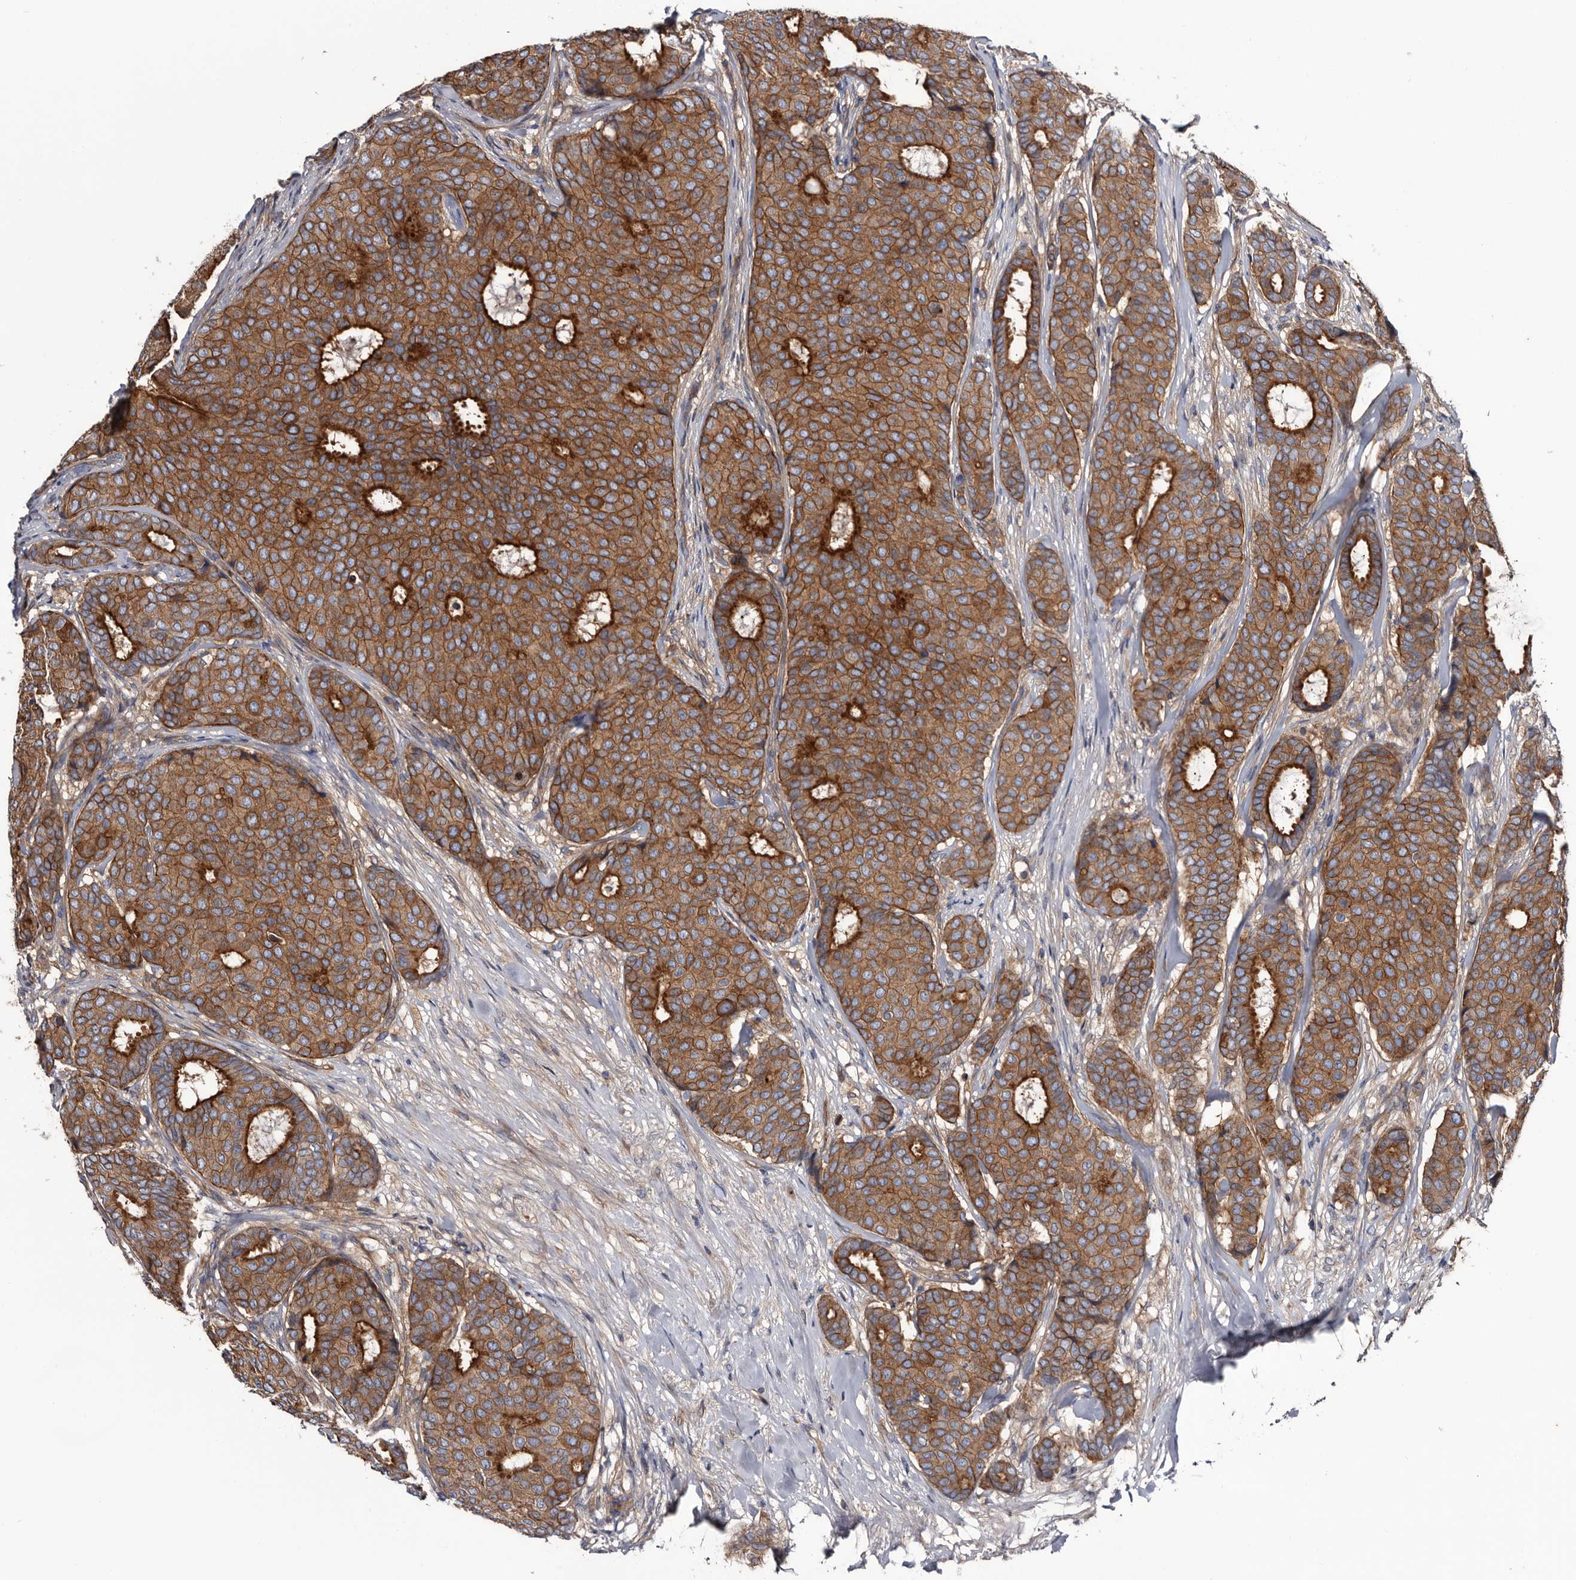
{"staining": {"intensity": "strong", "quantity": ">75%", "location": "cytoplasmic/membranous"}, "tissue": "breast cancer", "cell_type": "Tumor cells", "image_type": "cancer", "snomed": [{"axis": "morphology", "description": "Duct carcinoma"}, {"axis": "topography", "description": "Breast"}], "caption": "Brown immunohistochemical staining in breast cancer shows strong cytoplasmic/membranous staining in about >75% of tumor cells. (Brightfield microscopy of DAB IHC at high magnification).", "gene": "TSPAN17", "patient": {"sex": "female", "age": 75}}